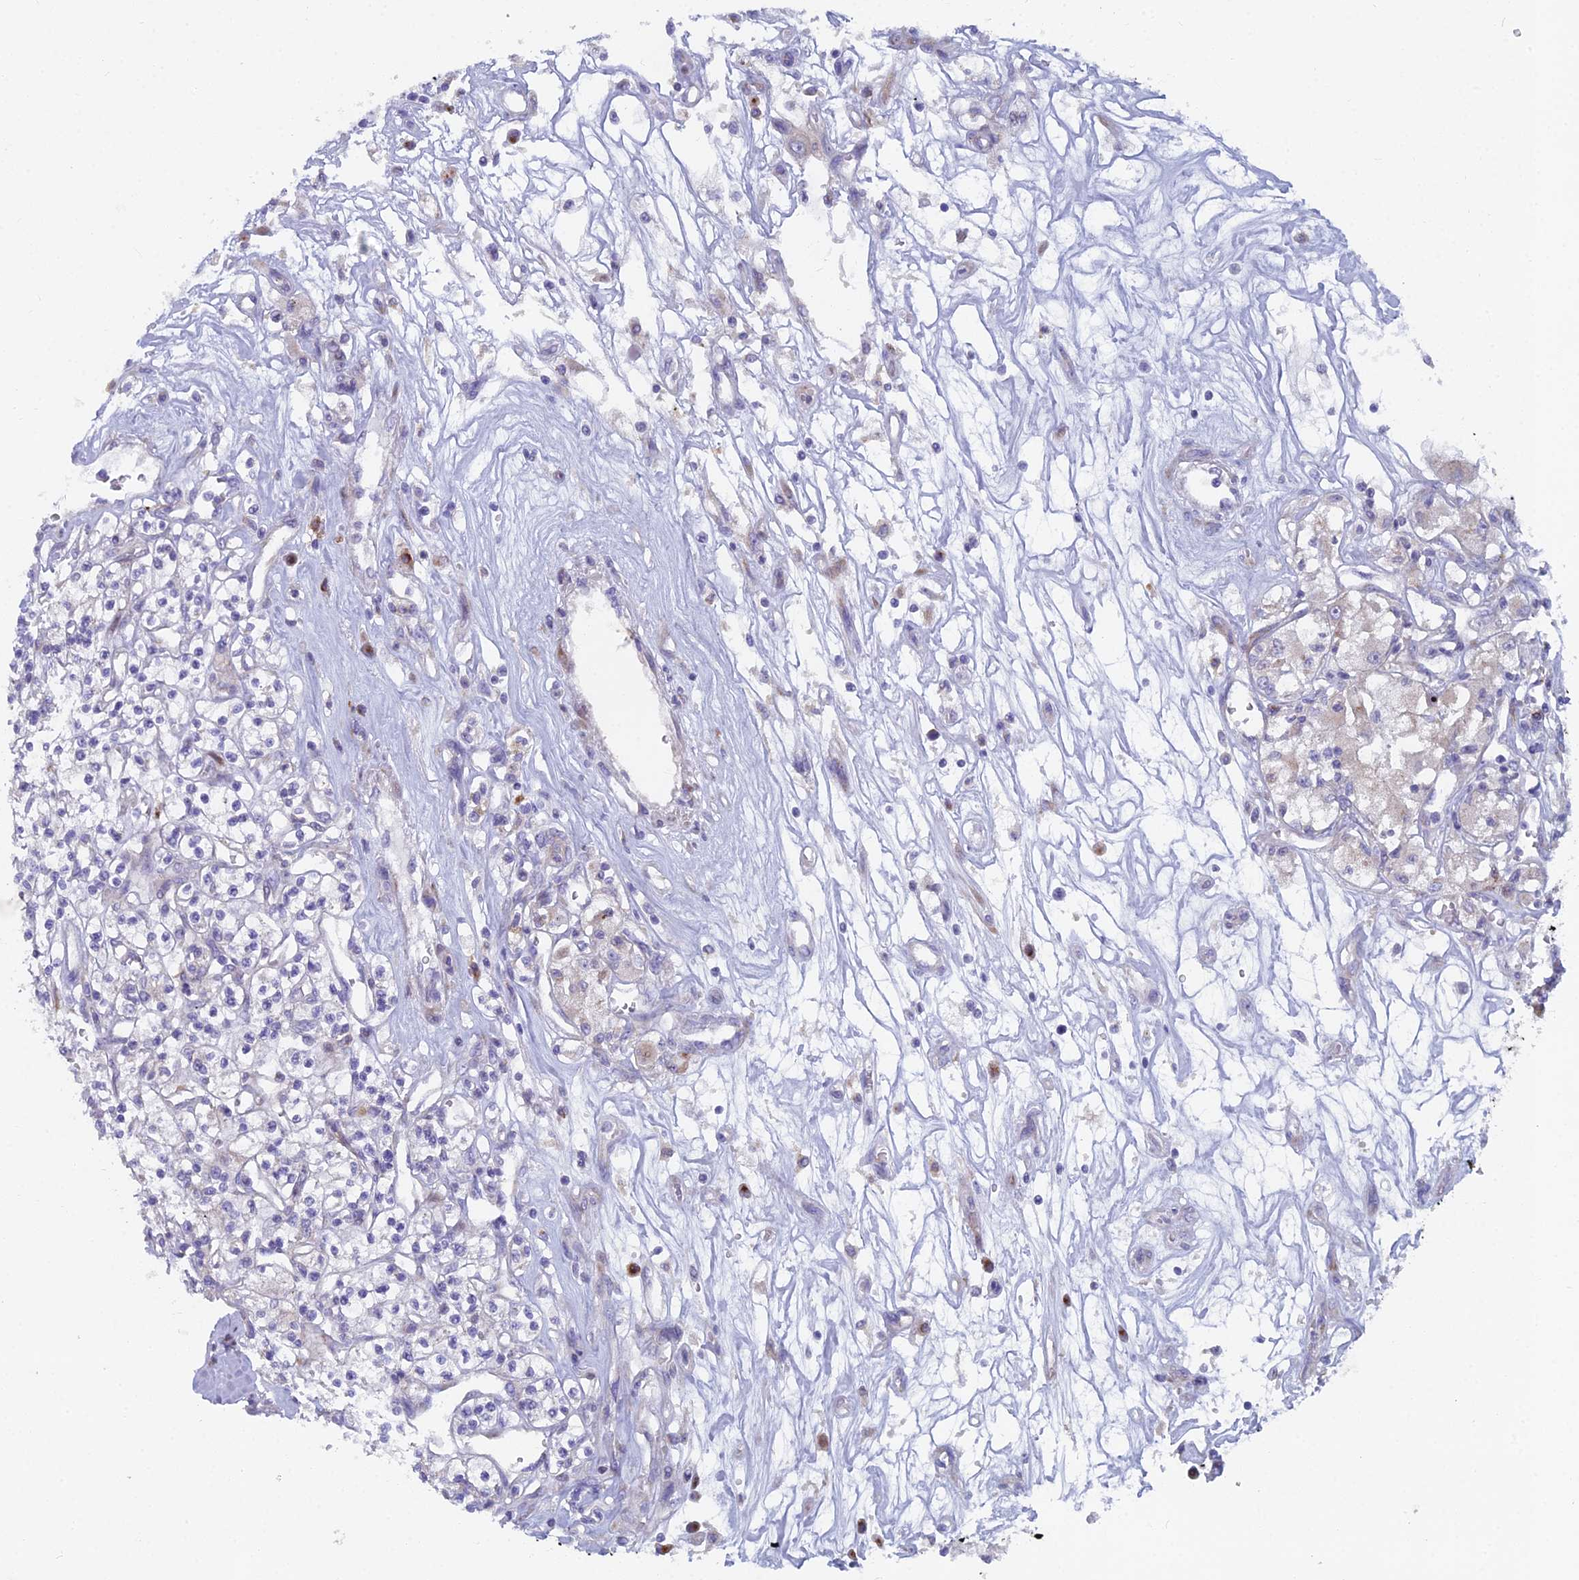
{"staining": {"intensity": "negative", "quantity": "none", "location": "none"}, "tissue": "renal cancer", "cell_type": "Tumor cells", "image_type": "cancer", "snomed": [{"axis": "morphology", "description": "Adenocarcinoma, NOS"}, {"axis": "topography", "description": "Kidney"}], "caption": "Human renal cancer (adenocarcinoma) stained for a protein using immunohistochemistry (IHC) demonstrates no positivity in tumor cells.", "gene": "B9D2", "patient": {"sex": "female", "age": 59}}